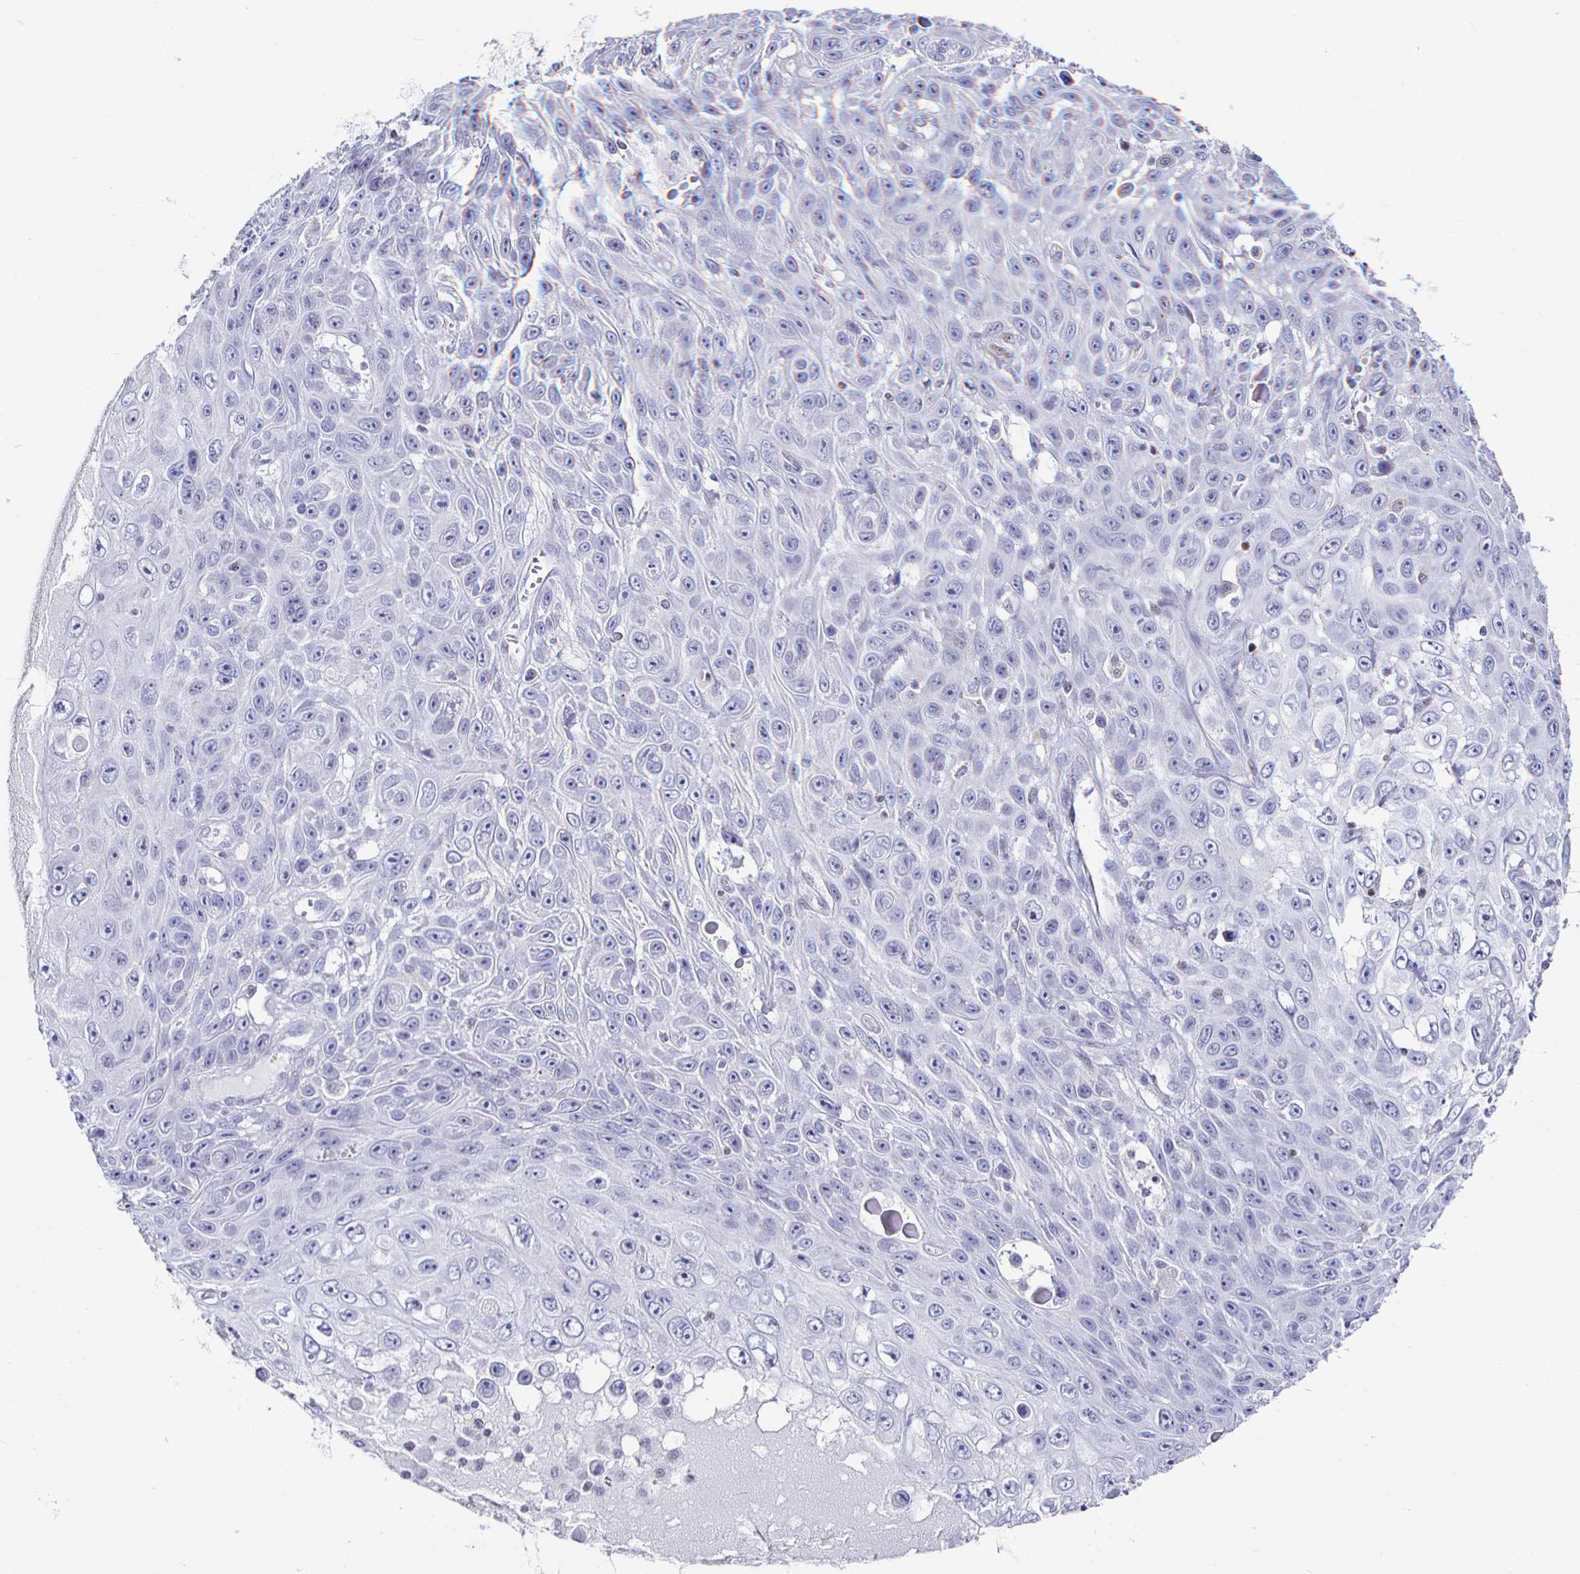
{"staining": {"intensity": "negative", "quantity": "none", "location": "none"}, "tissue": "skin cancer", "cell_type": "Tumor cells", "image_type": "cancer", "snomed": [{"axis": "morphology", "description": "Squamous cell carcinoma, NOS"}, {"axis": "topography", "description": "Skin"}], "caption": "Image shows no significant protein staining in tumor cells of squamous cell carcinoma (skin).", "gene": "RUNX2", "patient": {"sex": "male", "age": 82}}